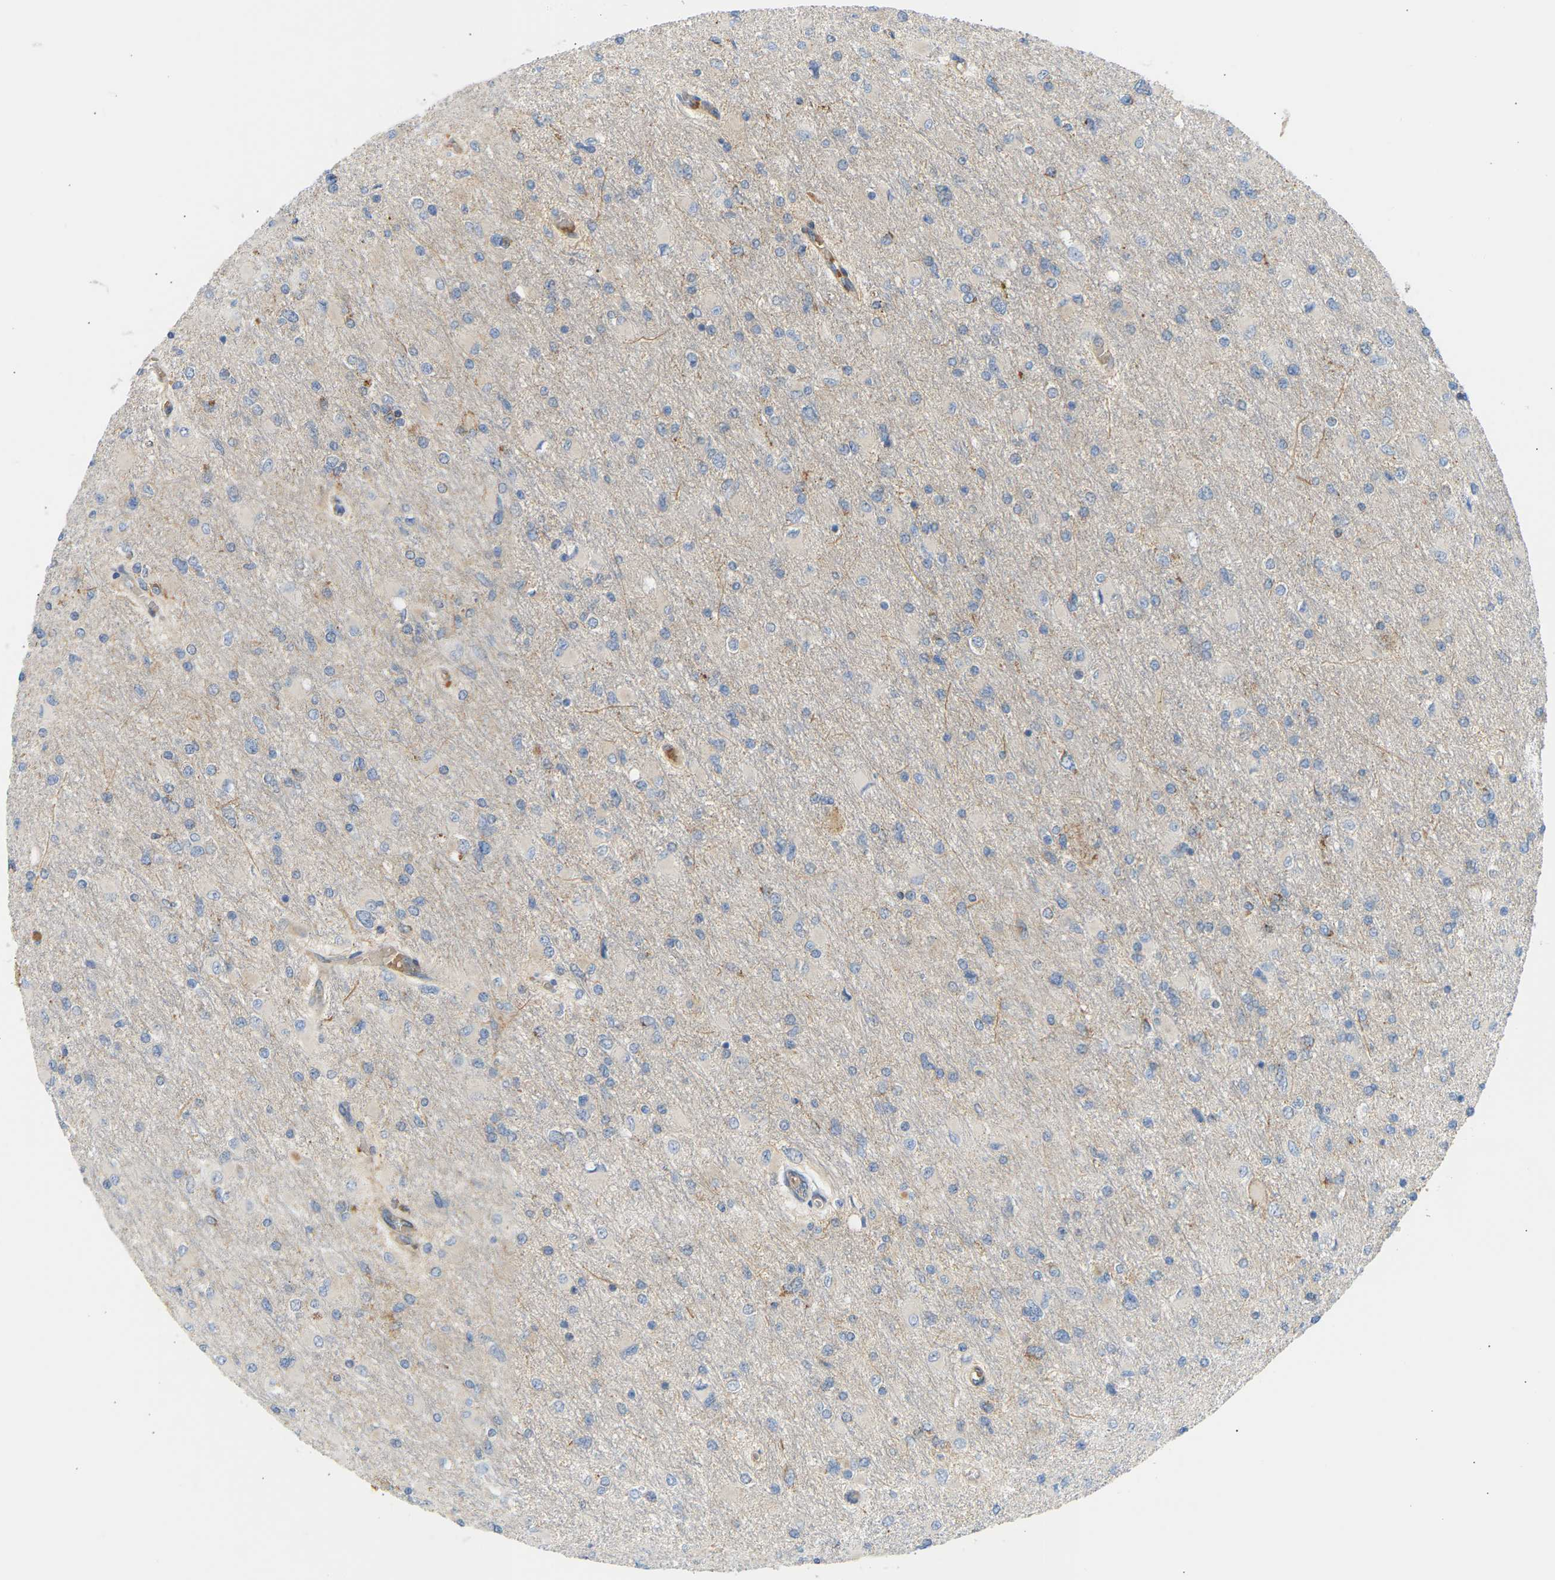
{"staining": {"intensity": "negative", "quantity": "none", "location": "none"}, "tissue": "glioma", "cell_type": "Tumor cells", "image_type": "cancer", "snomed": [{"axis": "morphology", "description": "Glioma, malignant, High grade"}, {"axis": "topography", "description": "Cerebral cortex"}], "caption": "Immunohistochemistry (IHC) photomicrograph of neoplastic tissue: glioma stained with DAB (3,3'-diaminobenzidine) displays no significant protein staining in tumor cells. (Stains: DAB immunohistochemistry (IHC) with hematoxylin counter stain, Microscopy: brightfield microscopy at high magnification).", "gene": "YIPF2", "patient": {"sex": "female", "age": 36}}